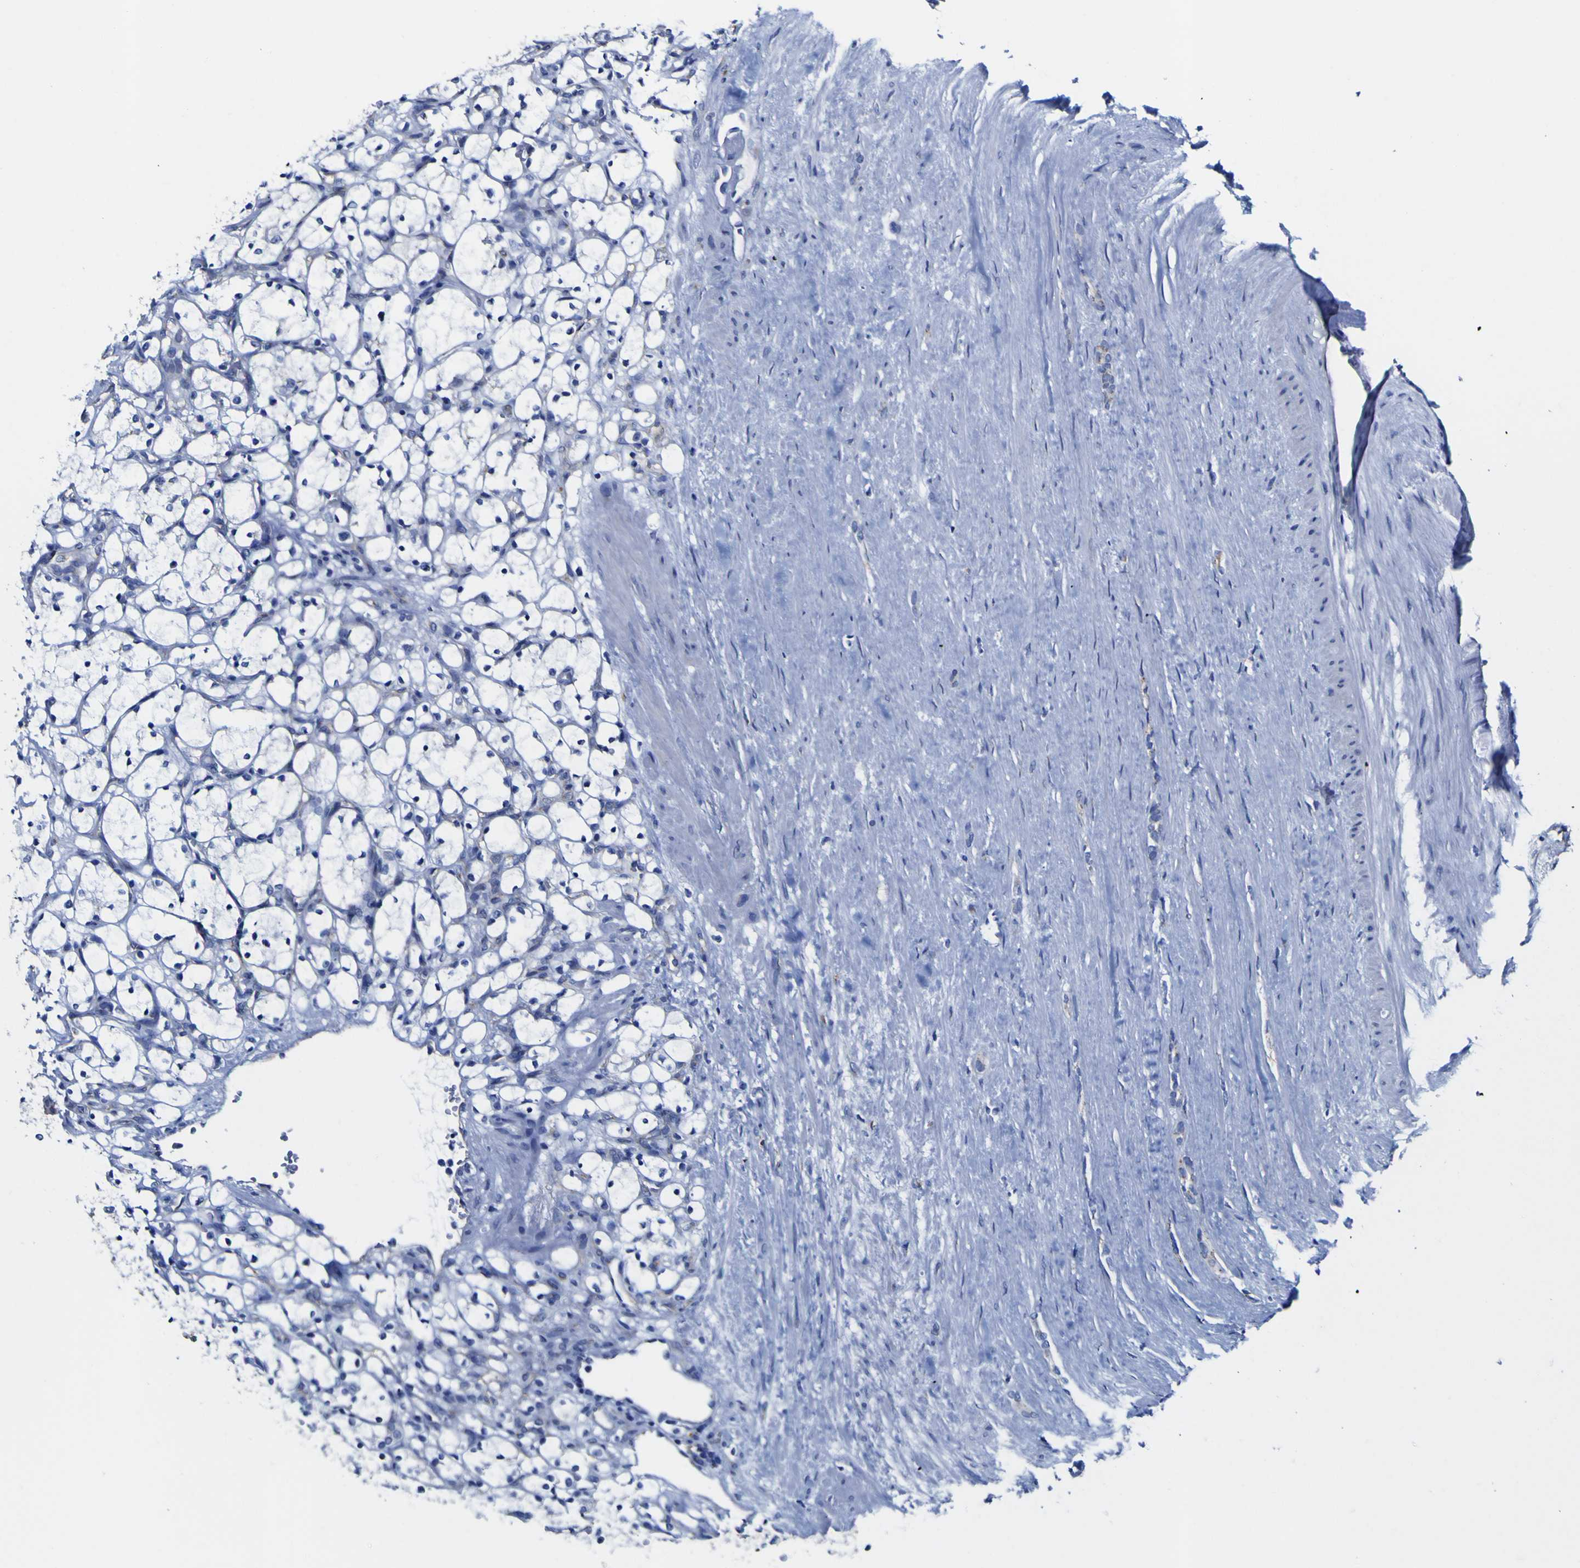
{"staining": {"intensity": "negative", "quantity": "none", "location": "none"}, "tissue": "renal cancer", "cell_type": "Tumor cells", "image_type": "cancer", "snomed": [{"axis": "morphology", "description": "Adenocarcinoma, NOS"}, {"axis": "topography", "description": "Kidney"}], "caption": "Immunohistochemical staining of renal adenocarcinoma exhibits no significant staining in tumor cells.", "gene": "GOLM1", "patient": {"sex": "female", "age": 69}}